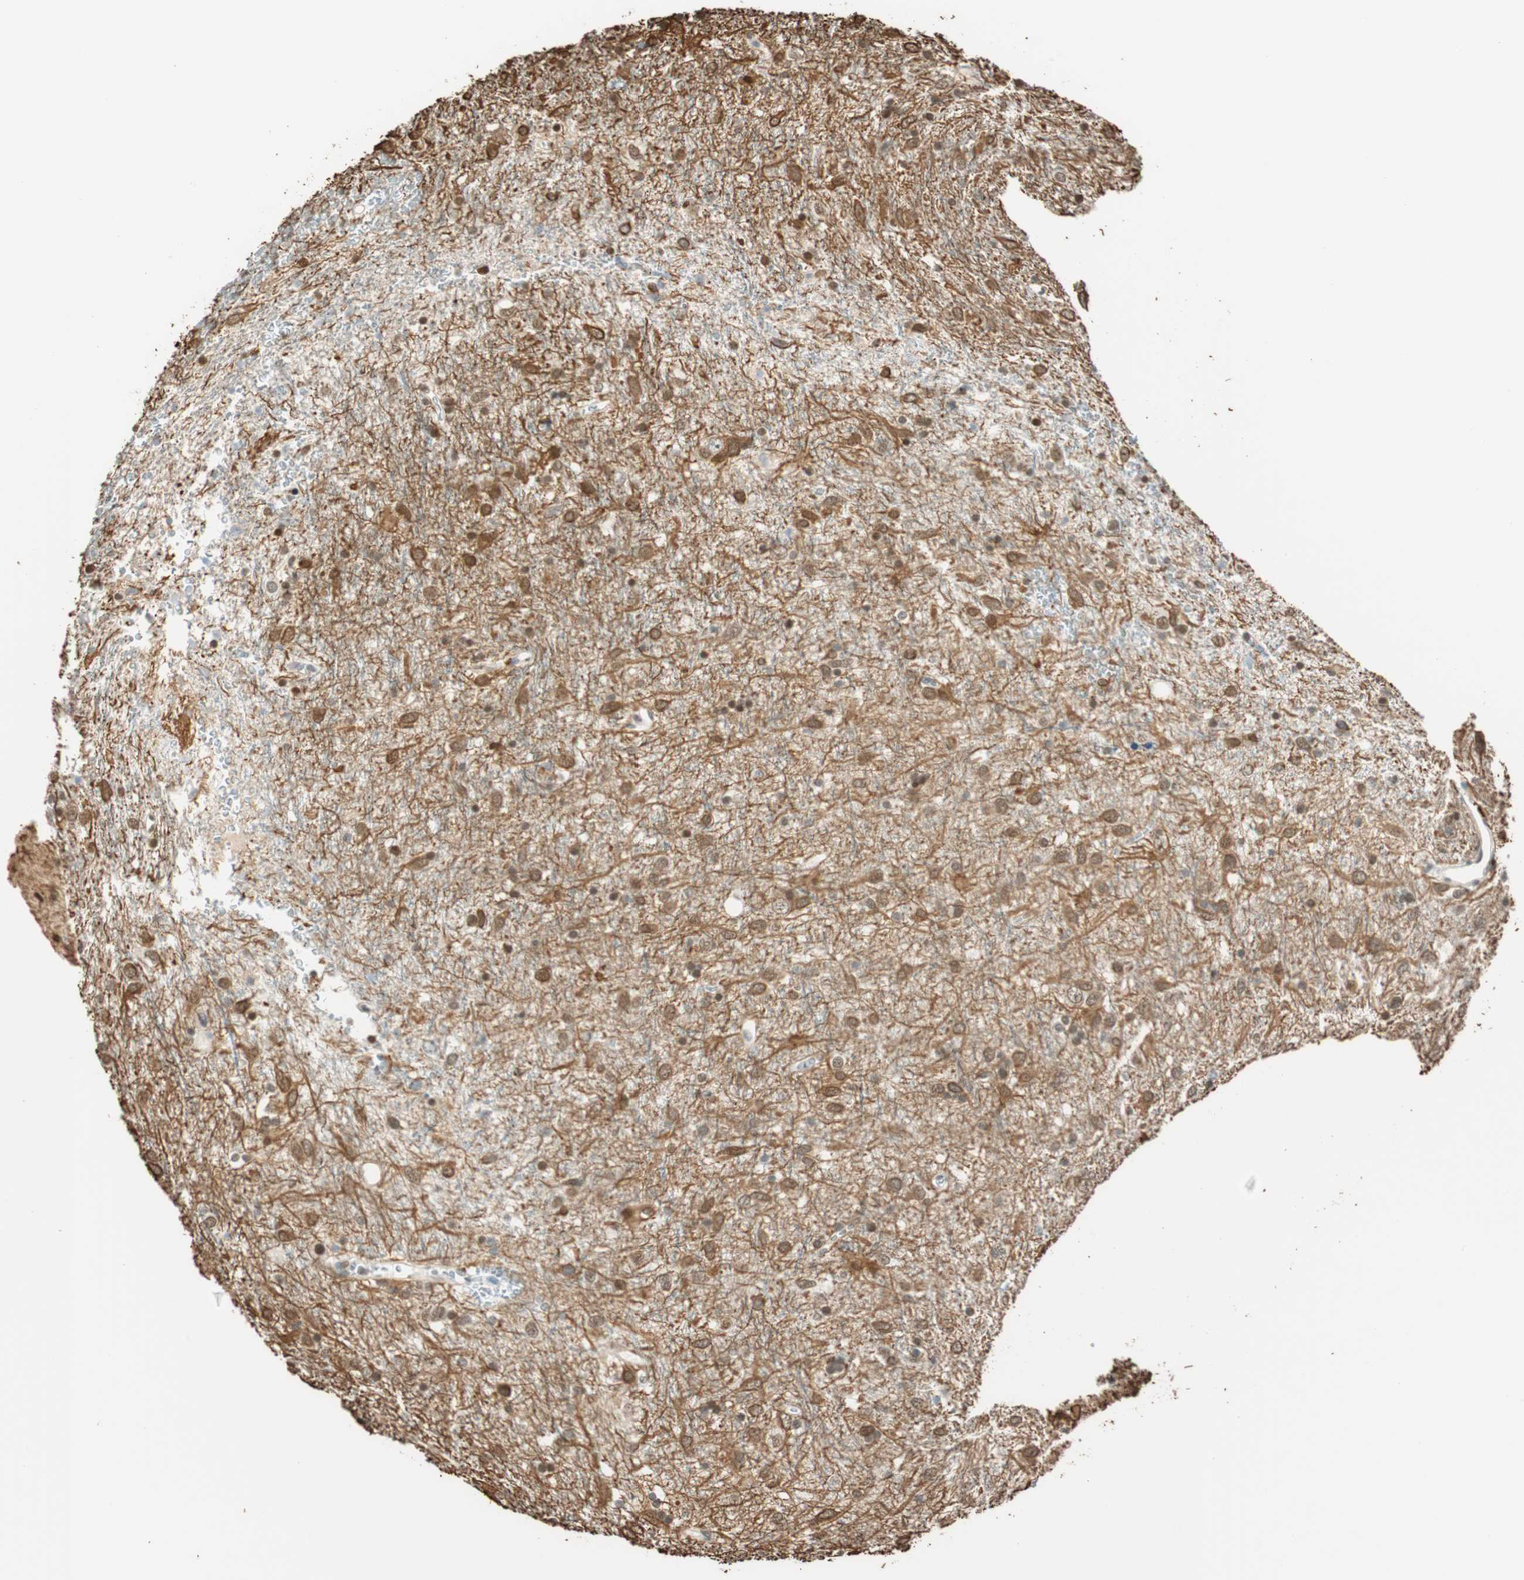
{"staining": {"intensity": "moderate", "quantity": ">75%", "location": "nuclear"}, "tissue": "glioma", "cell_type": "Tumor cells", "image_type": "cancer", "snomed": [{"axis": "morphology", "description": "Normal tissue, NOS"}, {"axis": "morphology", "description": "Glioma, malignant, High grade"}, {"axis": "topography", "description": "Cerebral cortex"}], "caption": "IHC (DAB) staining of human malignant glioma (high-grade) exhibits moderate nuclear protein staining in approximately >75% of tumor cells.", "gene": "FANCG", "patient": {"sex": "male", "age": 56}}